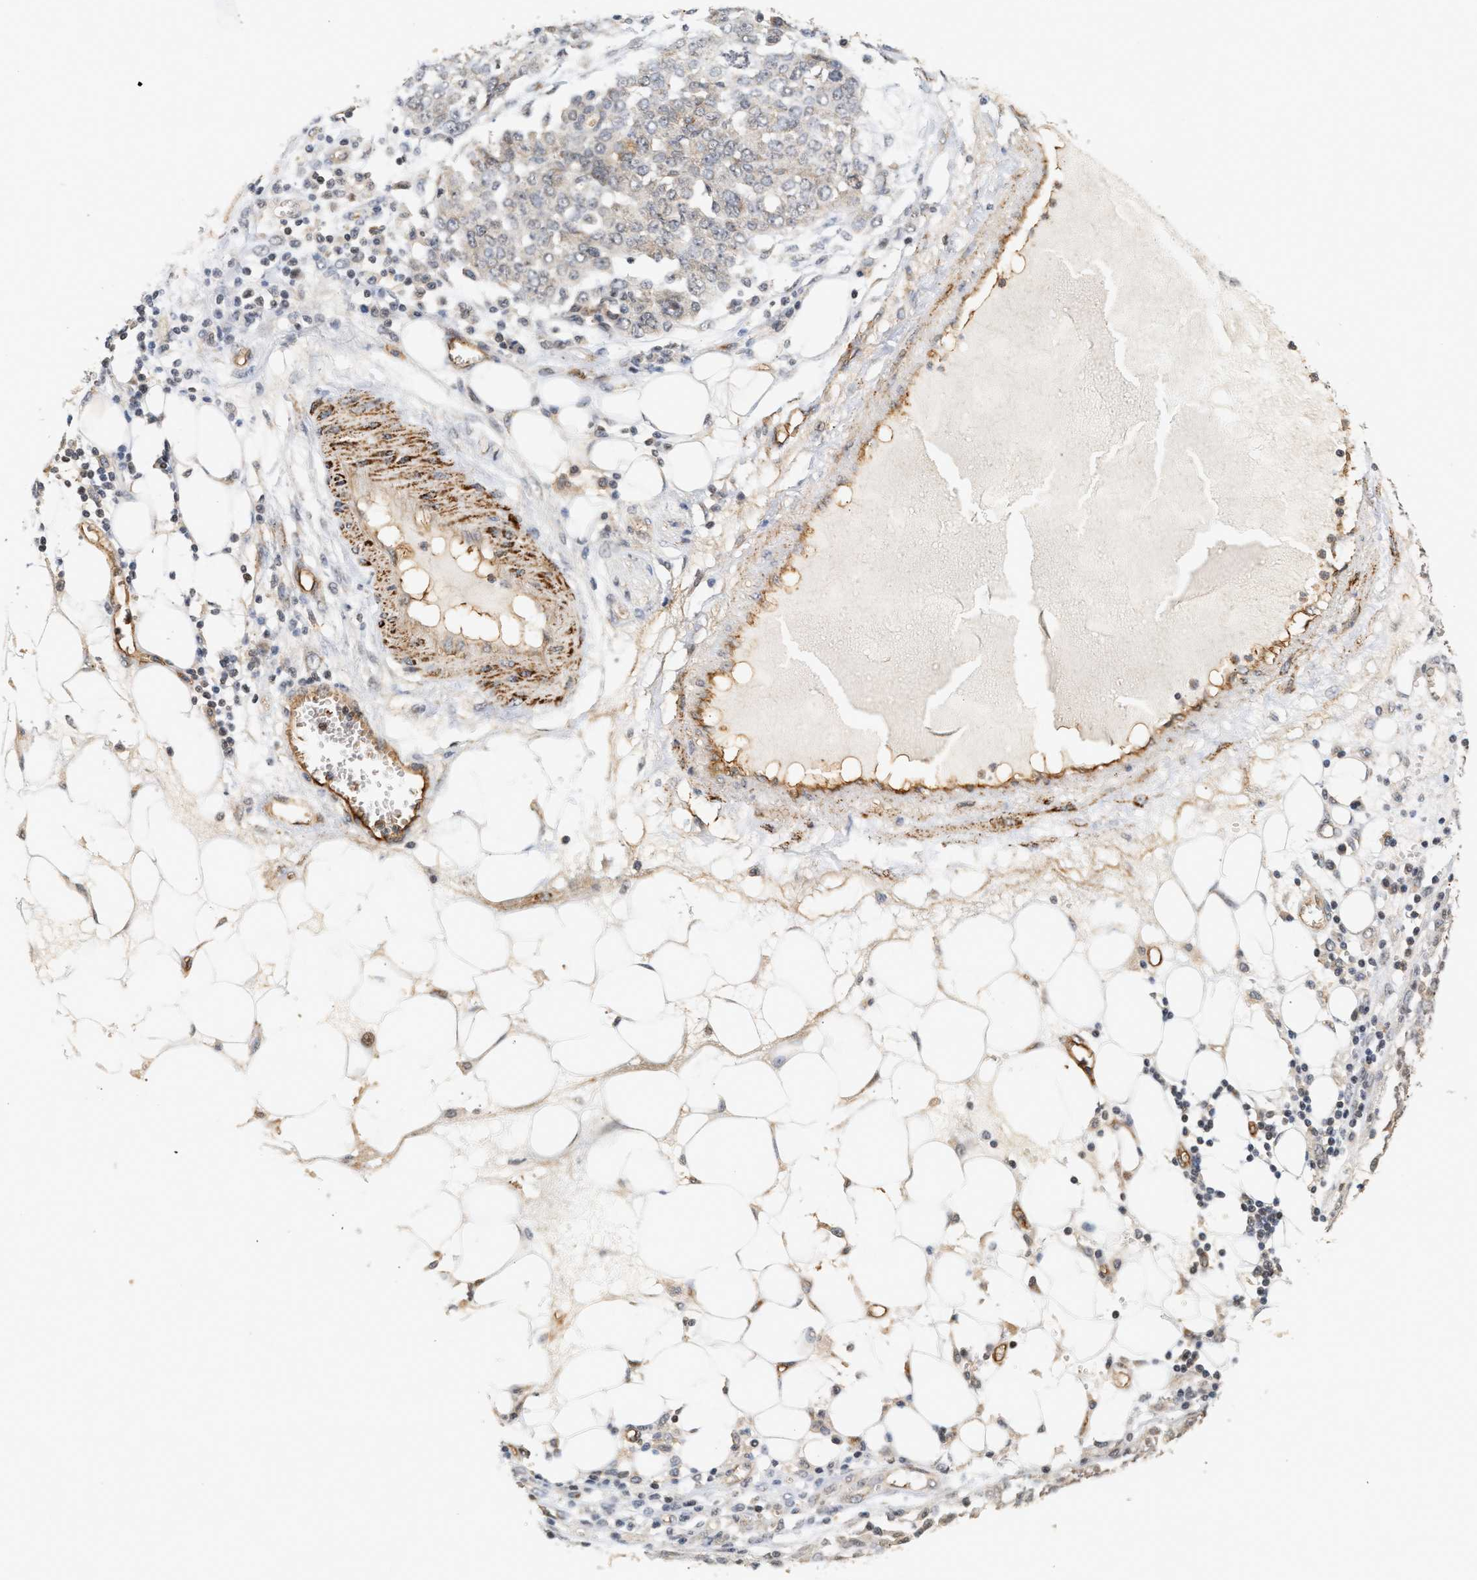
{"staining": {"intensity": "weak", "quantity": "<25%", "location": "cytoplasmic/membranous"}, "tissue": "ovarian cancer", "cell_type": "Tumor cells", "image_type": "cancer", "snomed": [{"axis": "morphology", "description": "Cystadenocarcinoma, serous, NOS"}, {"axis": "topography", "description": "Soft tissue"}, {"axis": "topography", "description": "Ovary"}], "caption": "Histopathology image shows no protein positivity in tumor cells of ovarian cancer (serous cystadenocarcinoma) tissue.", "gene": "PLXND1", "patient": {"sex": "female", "age": 57}}